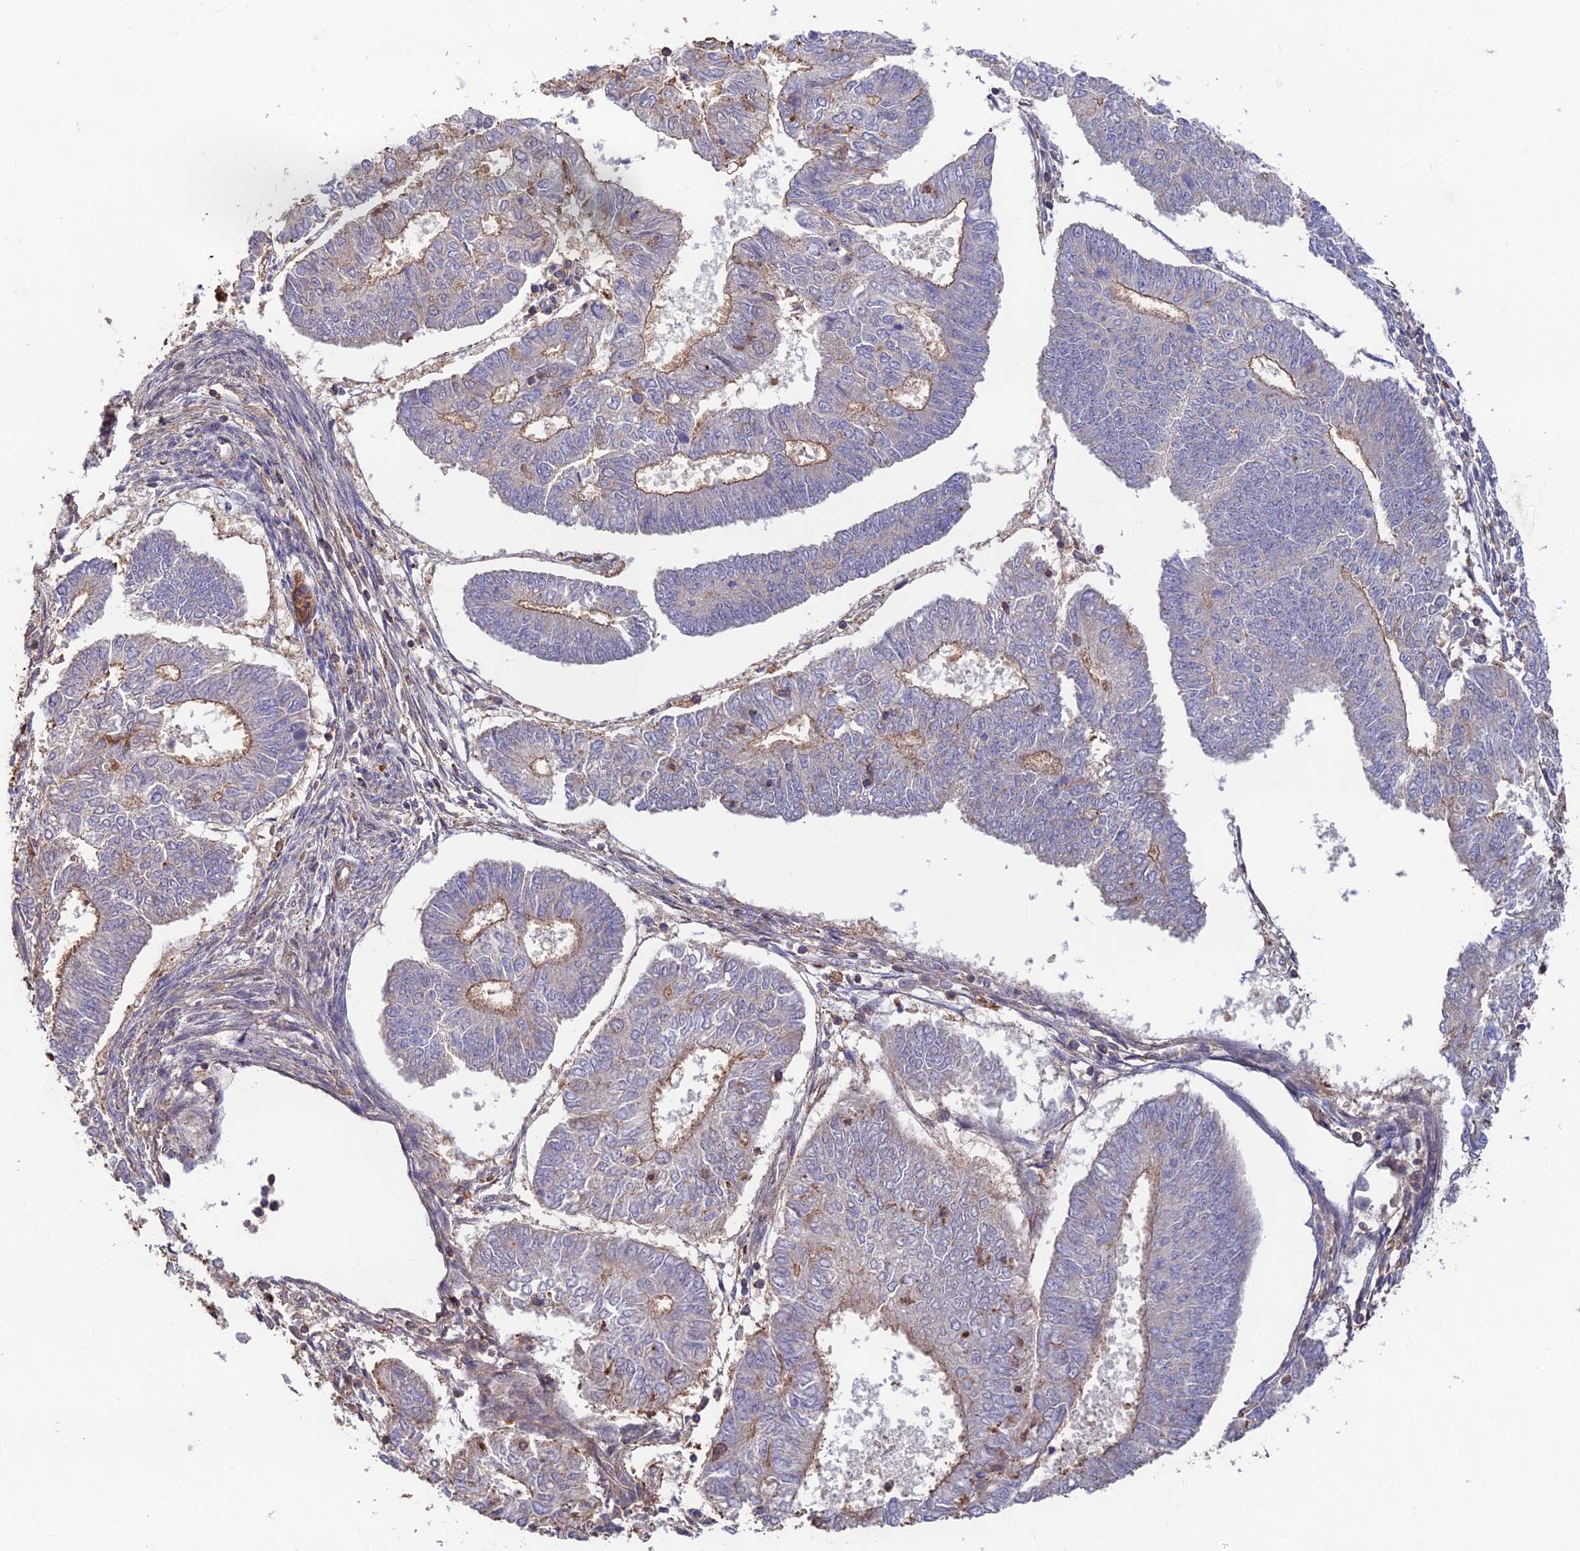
{"staining": {"intensity": "moderate", "quantity": "<25%", "location": "cytoplasmic/membranous"}, "tissue": "endometrial cancer", "cell_type": "Tumor cells", "image_type": "cancer", "snomed": [{"axis": "morphology", "description": "Adenocarcinoma, NOS"}, {"axis": "topography", "description": "Endometrium"}], "caption": "DAB (3,3'-diaminobenzidine) immunohistochemical staining of human endometrial adenocarcinoma reveals moderate cytoplasmic/membranous protein expression in approximately <25% of tumor cells. The staining is performed using DAB (3,3'-diaminobenzidine) brown chromogen to label protein expression. The nuclei are counter-stained blue using hematoxylin.", "gene": "CLCF1", "patient": {"sex": "female", "age": 68}}